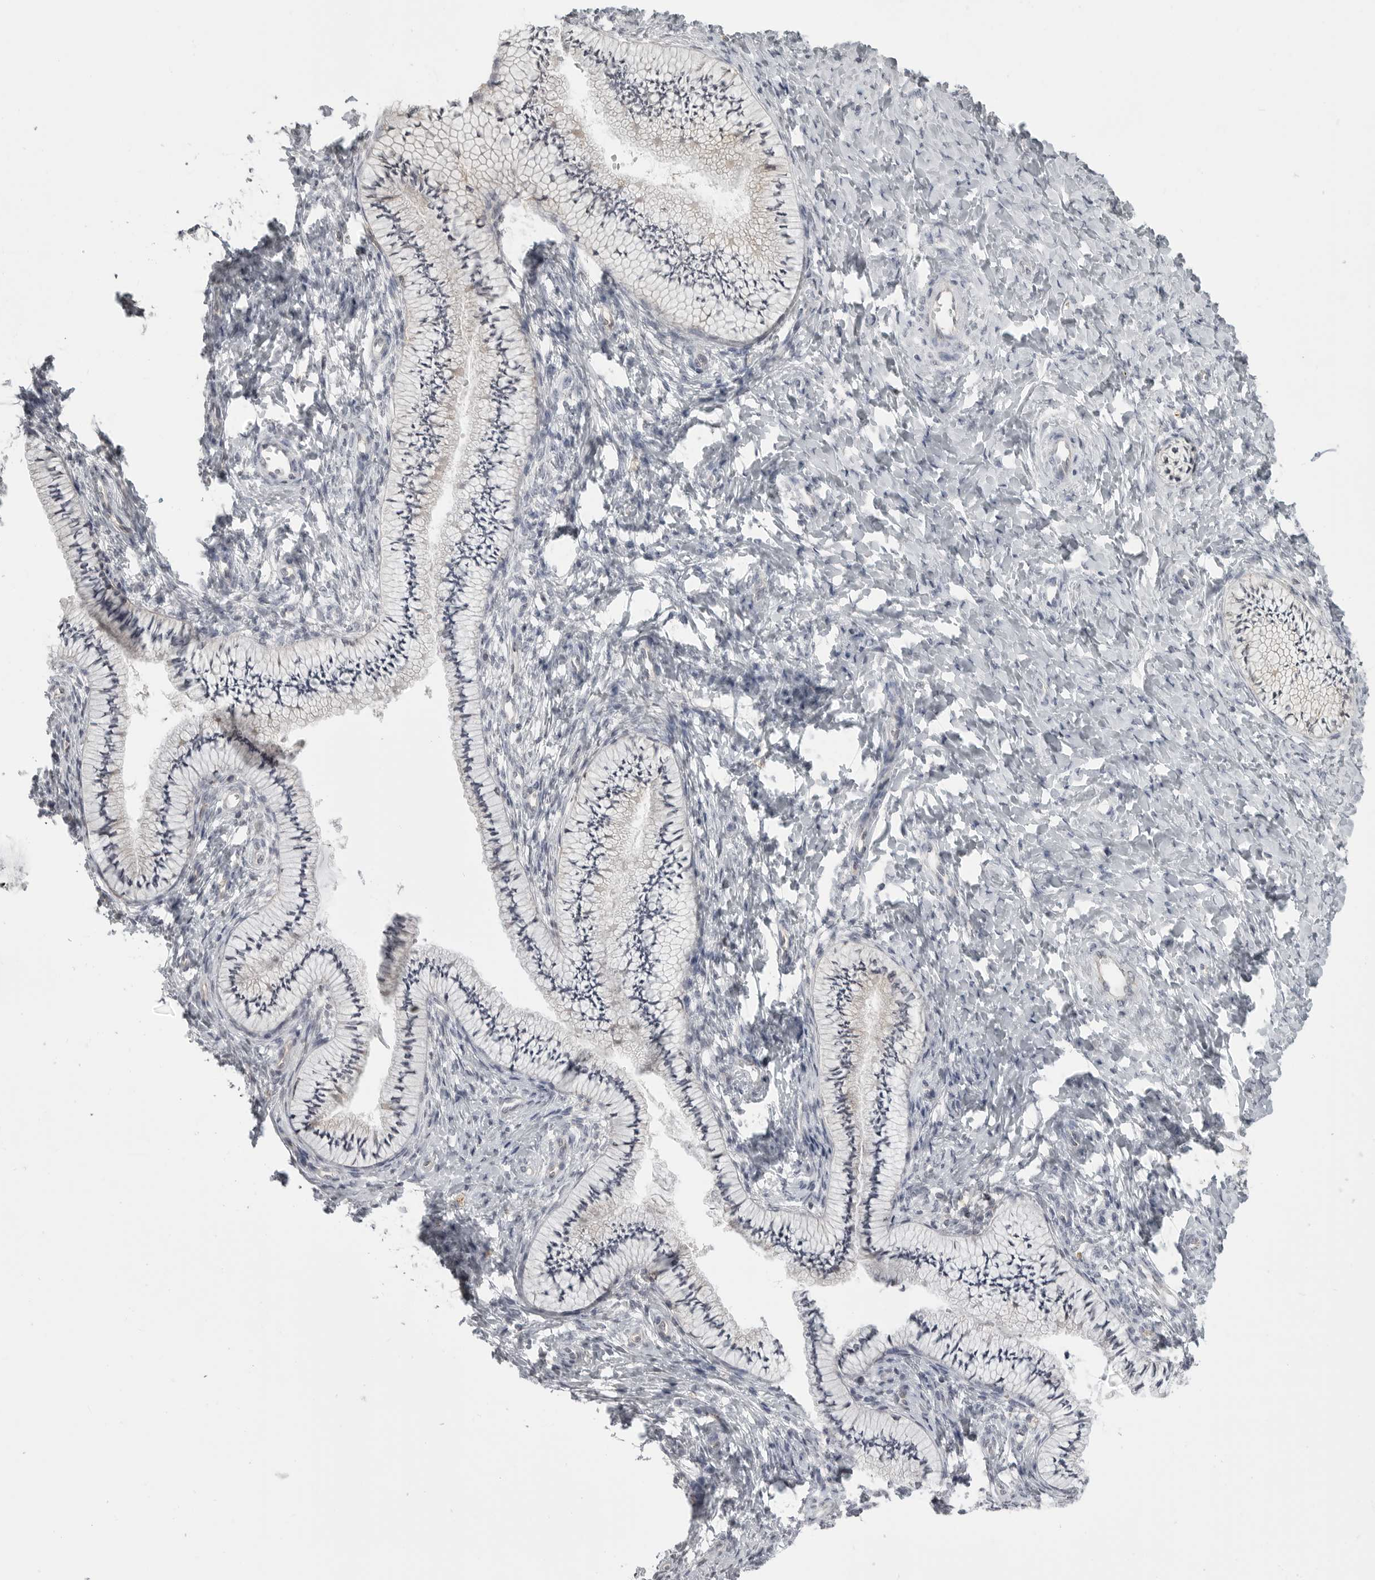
{"staining": {"intensity": "negative", "quantity": "none", "location": "none"}, "tissue": "cervix", "cell_type": "Glandular cells", "image_type": "normal", "snomed": [{"axis": "morphology", "description": "Normal tissue, NOS"}, {"axis": "topography", "description": "Cervix"}], "caption": "High magnification brightfield microscopy of unremarkable cervix stained with DAB (3,3'-diaminobenzidine) (brown) and counterstained with hematoxylin (blue): glandular cells show no significant expression.", "gene": "IFNGR1", "patient": {"sex": "female", "age": 36}}